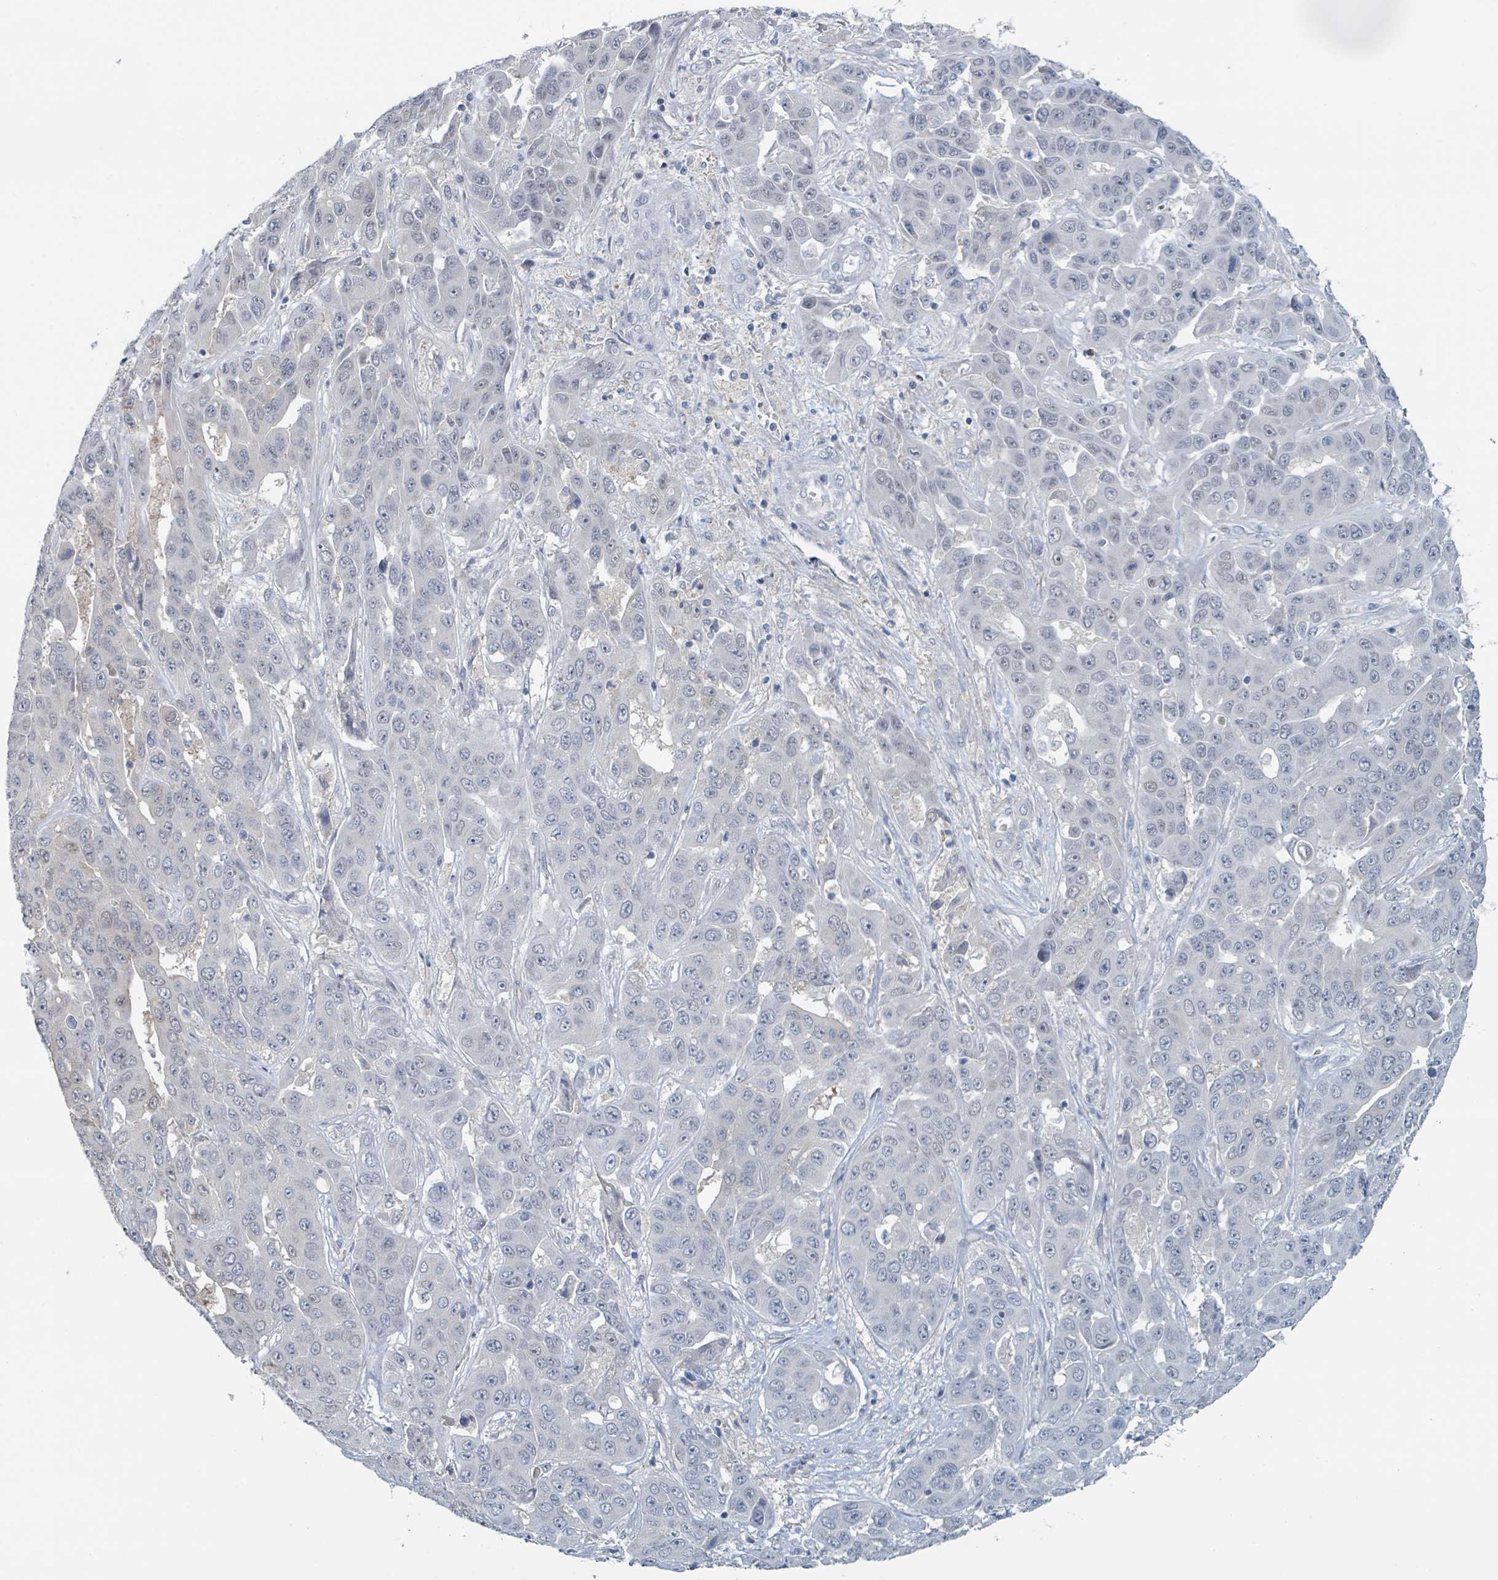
{"staining": {"intensity": "negative", "quantity": "none", "location": "none"}, "tissue": "liver cancer", "cell_type": "Tumor cells", "image_type": "cancer", "snomed": [{"axis": "morphology", "description": "Cholangiocarcinoma"}, {"axis": "topography", "description": "Liver"}], "caption": "This is an IHC histopathology image of human liver cancer. There is no staining in tumor cells.", "gene": "ANKRD55", "patient": {"sex": "female", "age": 52}}